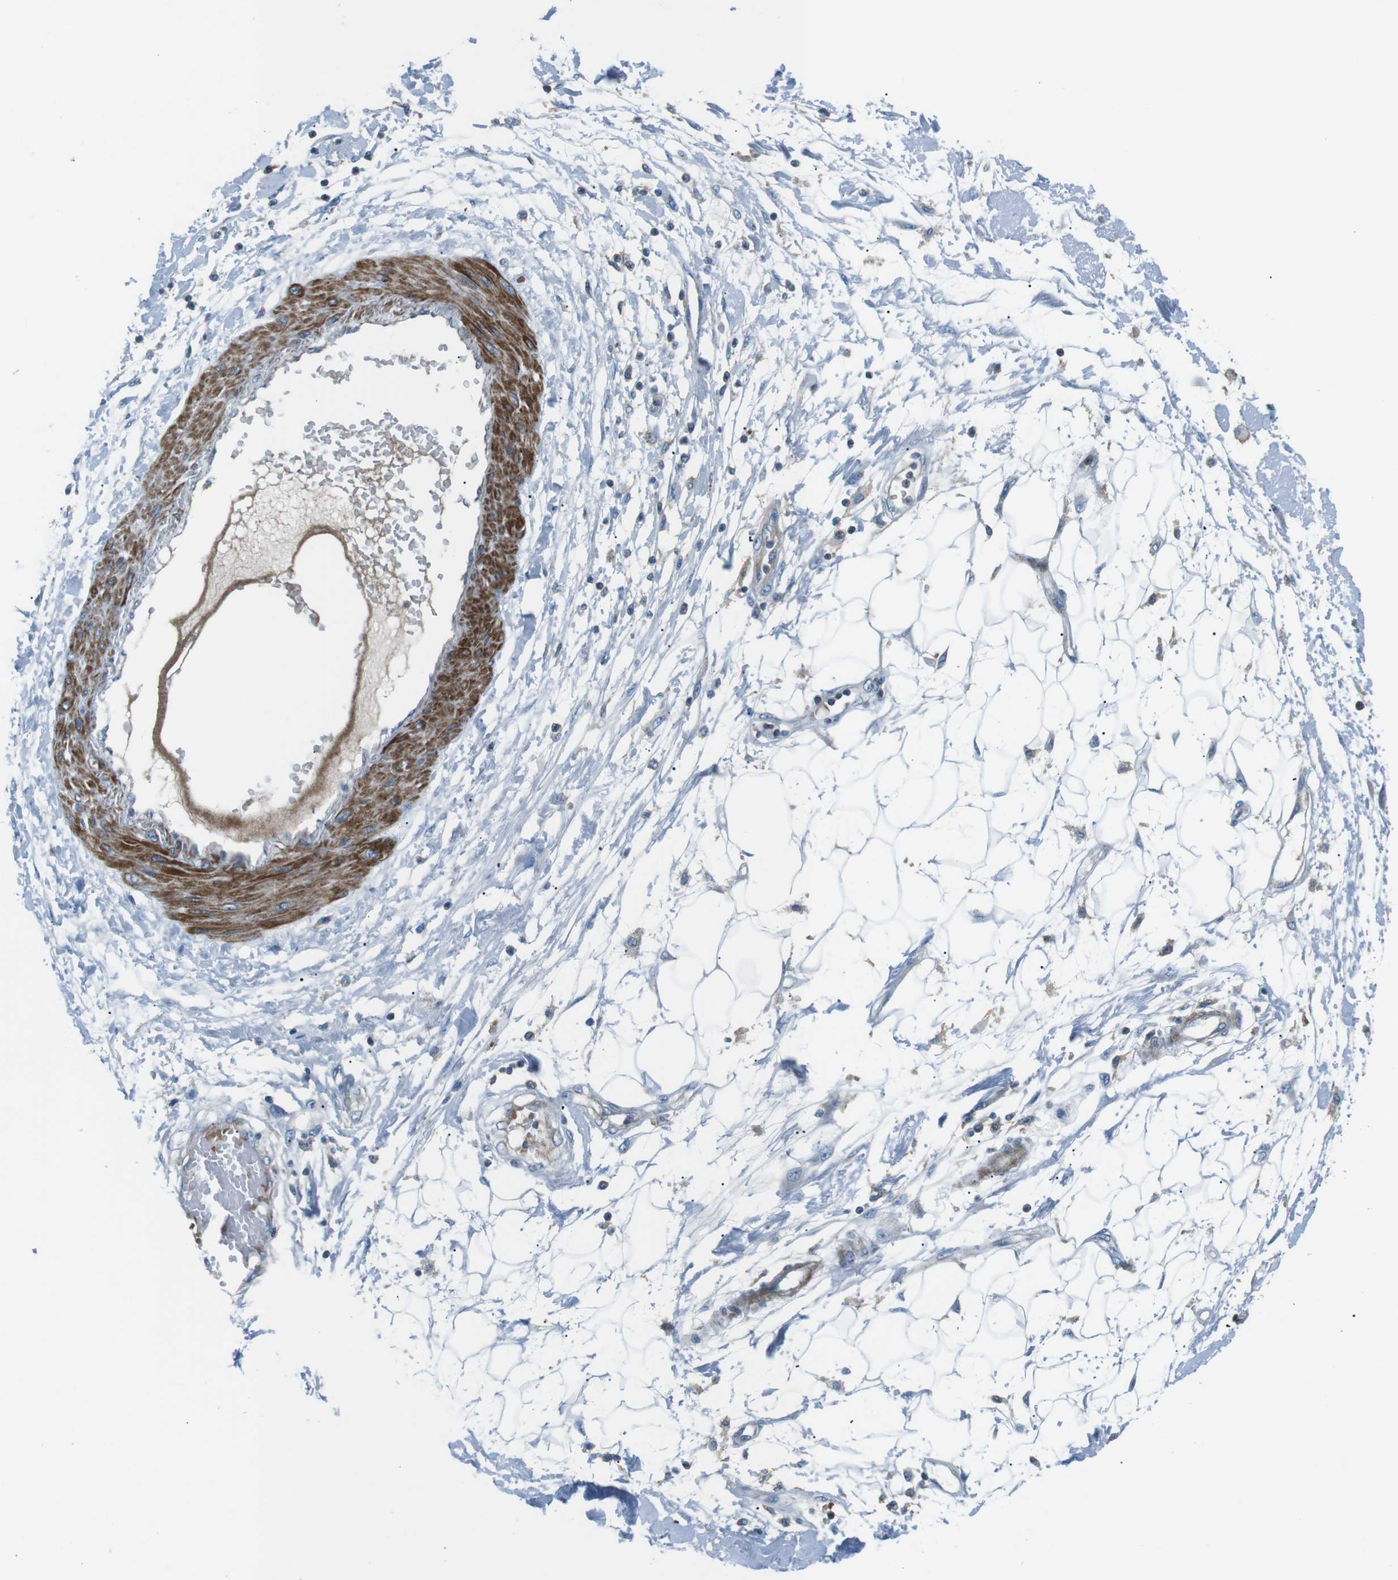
{"staining": {"intensity": "negative", "quantity": "none", "location": "none"}, "tissue": "adipose tissue", "cell_type": "Adipocytes", "image_type": "normal", "snomed": [{"axis": "morphology", "description": "Normal tissue, NOS"}, {"axis": "morphology", "description": "Squamous cell carcinoma, NOS"}, {"axis": "topography", "description": "Skin"}, {"axis": "topography", "description": "Peripheral nerve tissue"}], "caption": "Immunohistochemistry micrograph of normal adipose tissue: adipose tissue stained with DAB (3,3'-diaminobenzidine) exhibits no significant protein expression in adipocytes. (DAB (3,3'-diaminobenzidine) IHC visualized using brightfield microscopy, high magnification).", "gene": "ARVCF", "patient": {"sex": "male", "age": 83}}